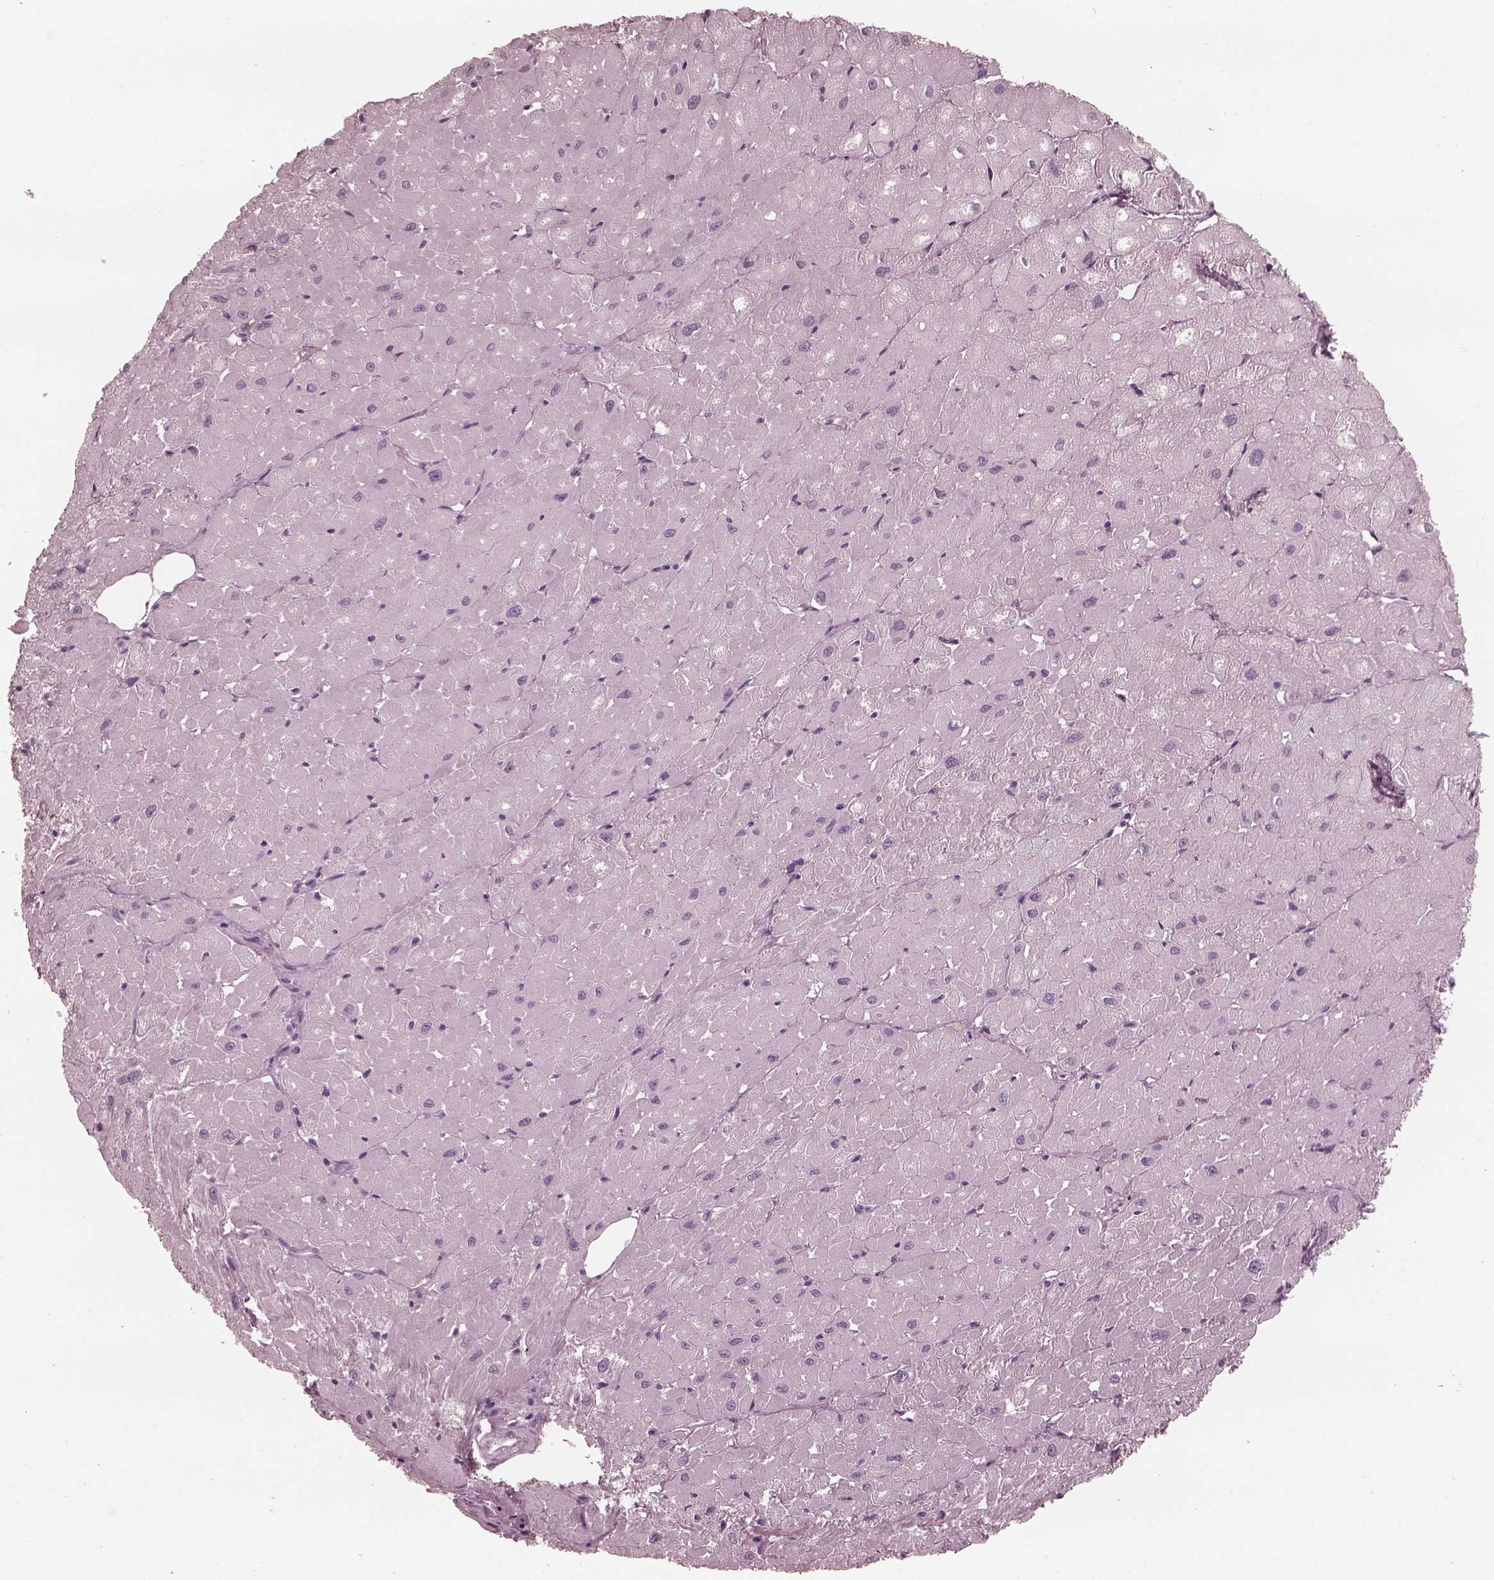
{"staining": {"intensity": "negative", "quantity": "none", "location": "none"}, "tissue": "heart muscle", "cell_type": "Cardiomyocytes", "image_type": "normal", "snomed": [{"axis": "morphology", "description": "Normal tissue, NOS"}, {"axis": "topography", "description": "Heart"}], "caption": "Image shows no significant protein staining in cardiomyocytes of unremarkable heart muscle.", "gene": "CGA", "patient": {"sex": "male", "age": 62}}